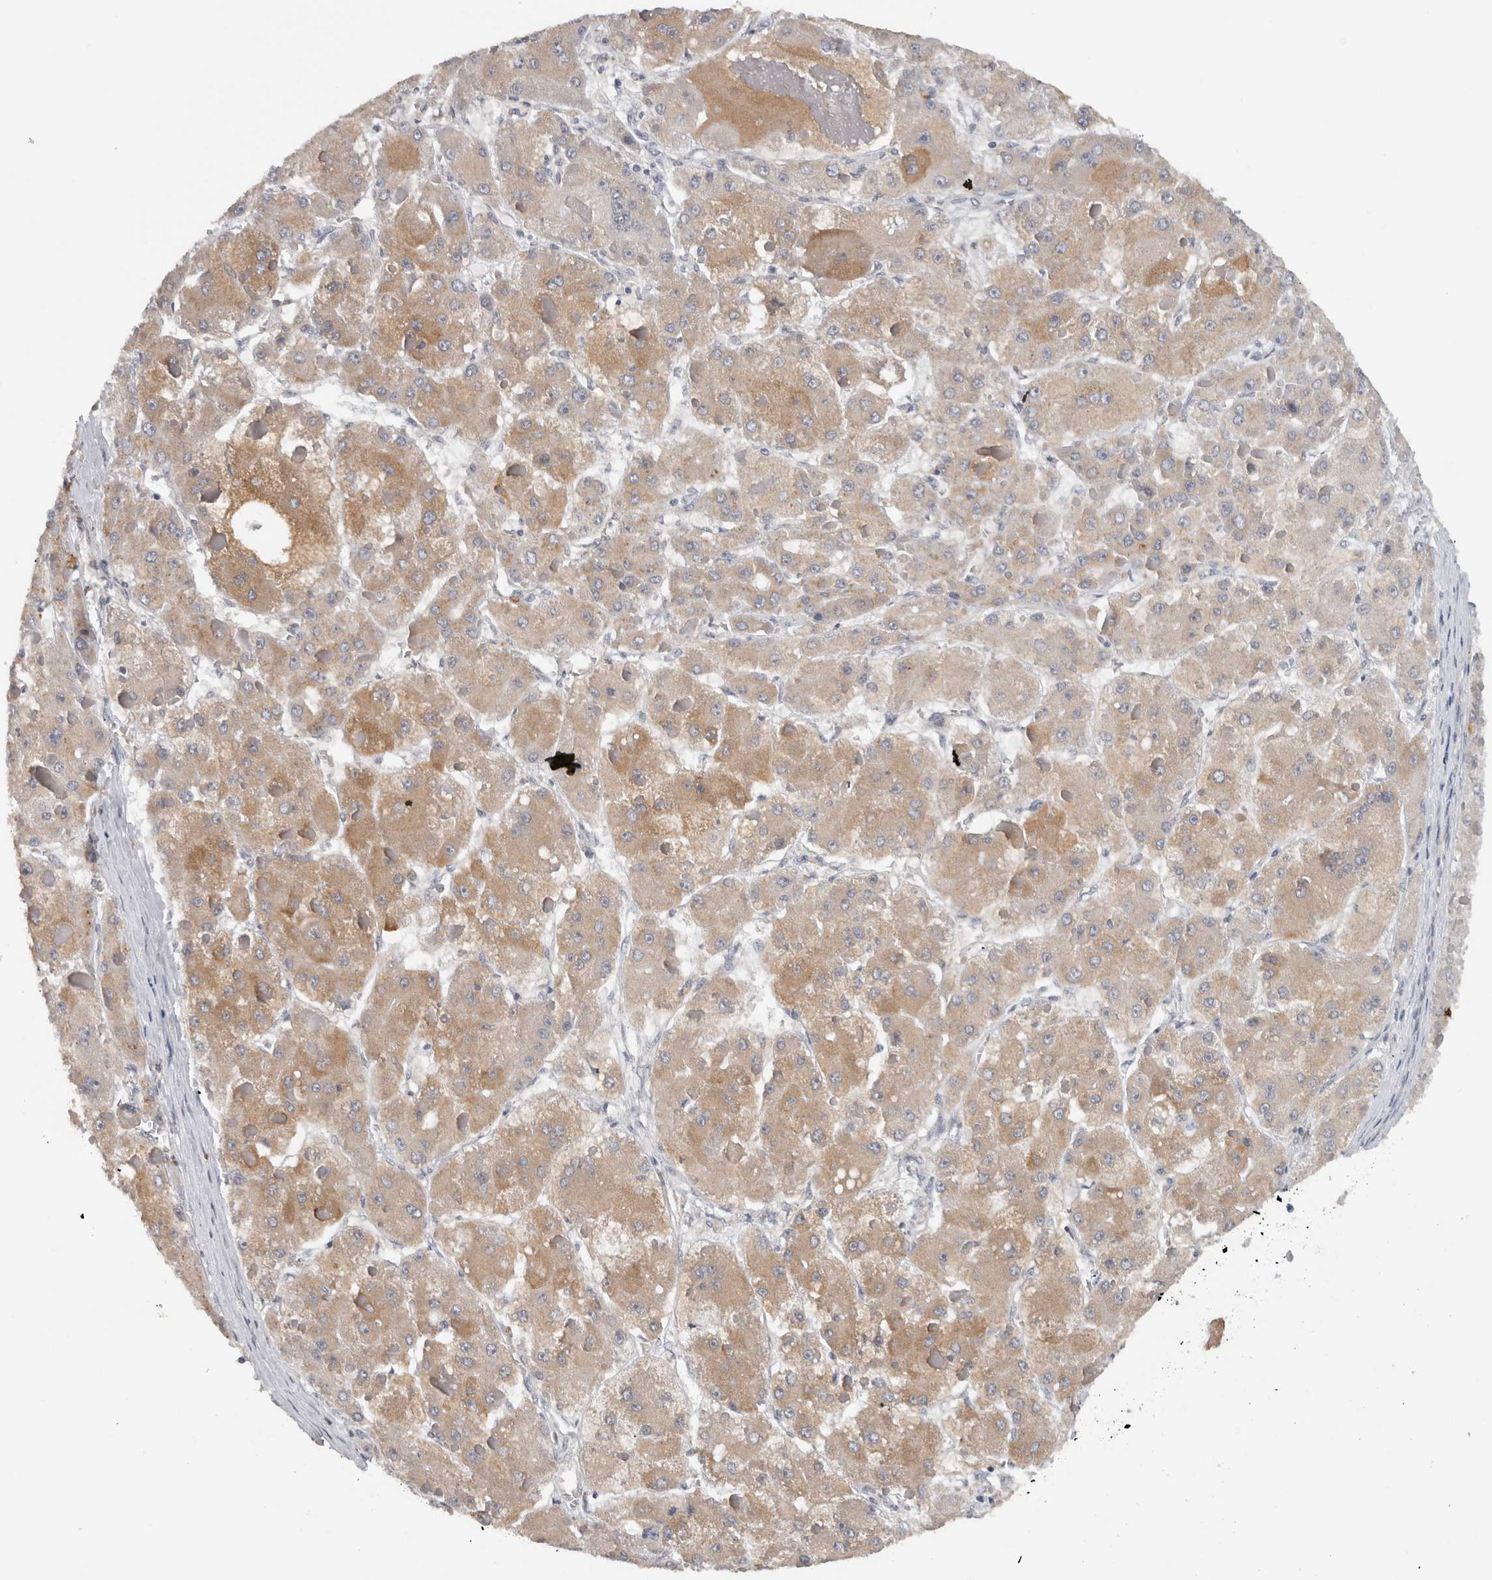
{"staining": {"intensity": "moderate", "quantity": "25%-75%", "location": "cytoplasmic/membranous"}, "tissue": "liver cancer", "cell_type": "Tumor cells", "image_type": "cancer", "snomed": [{"axis": "morphology", "description": "Carcinoma, Hepatocellular, NOS"}, {"axis": "topography", "description": "Liver"}], "caption": "Human hepatocellular carcinoma (liver) stained with a protein marker demonstrates moderate staining in tumor cells.", "gene": "PRXL2A", "patient": {"sex": "female", "age": 73}}